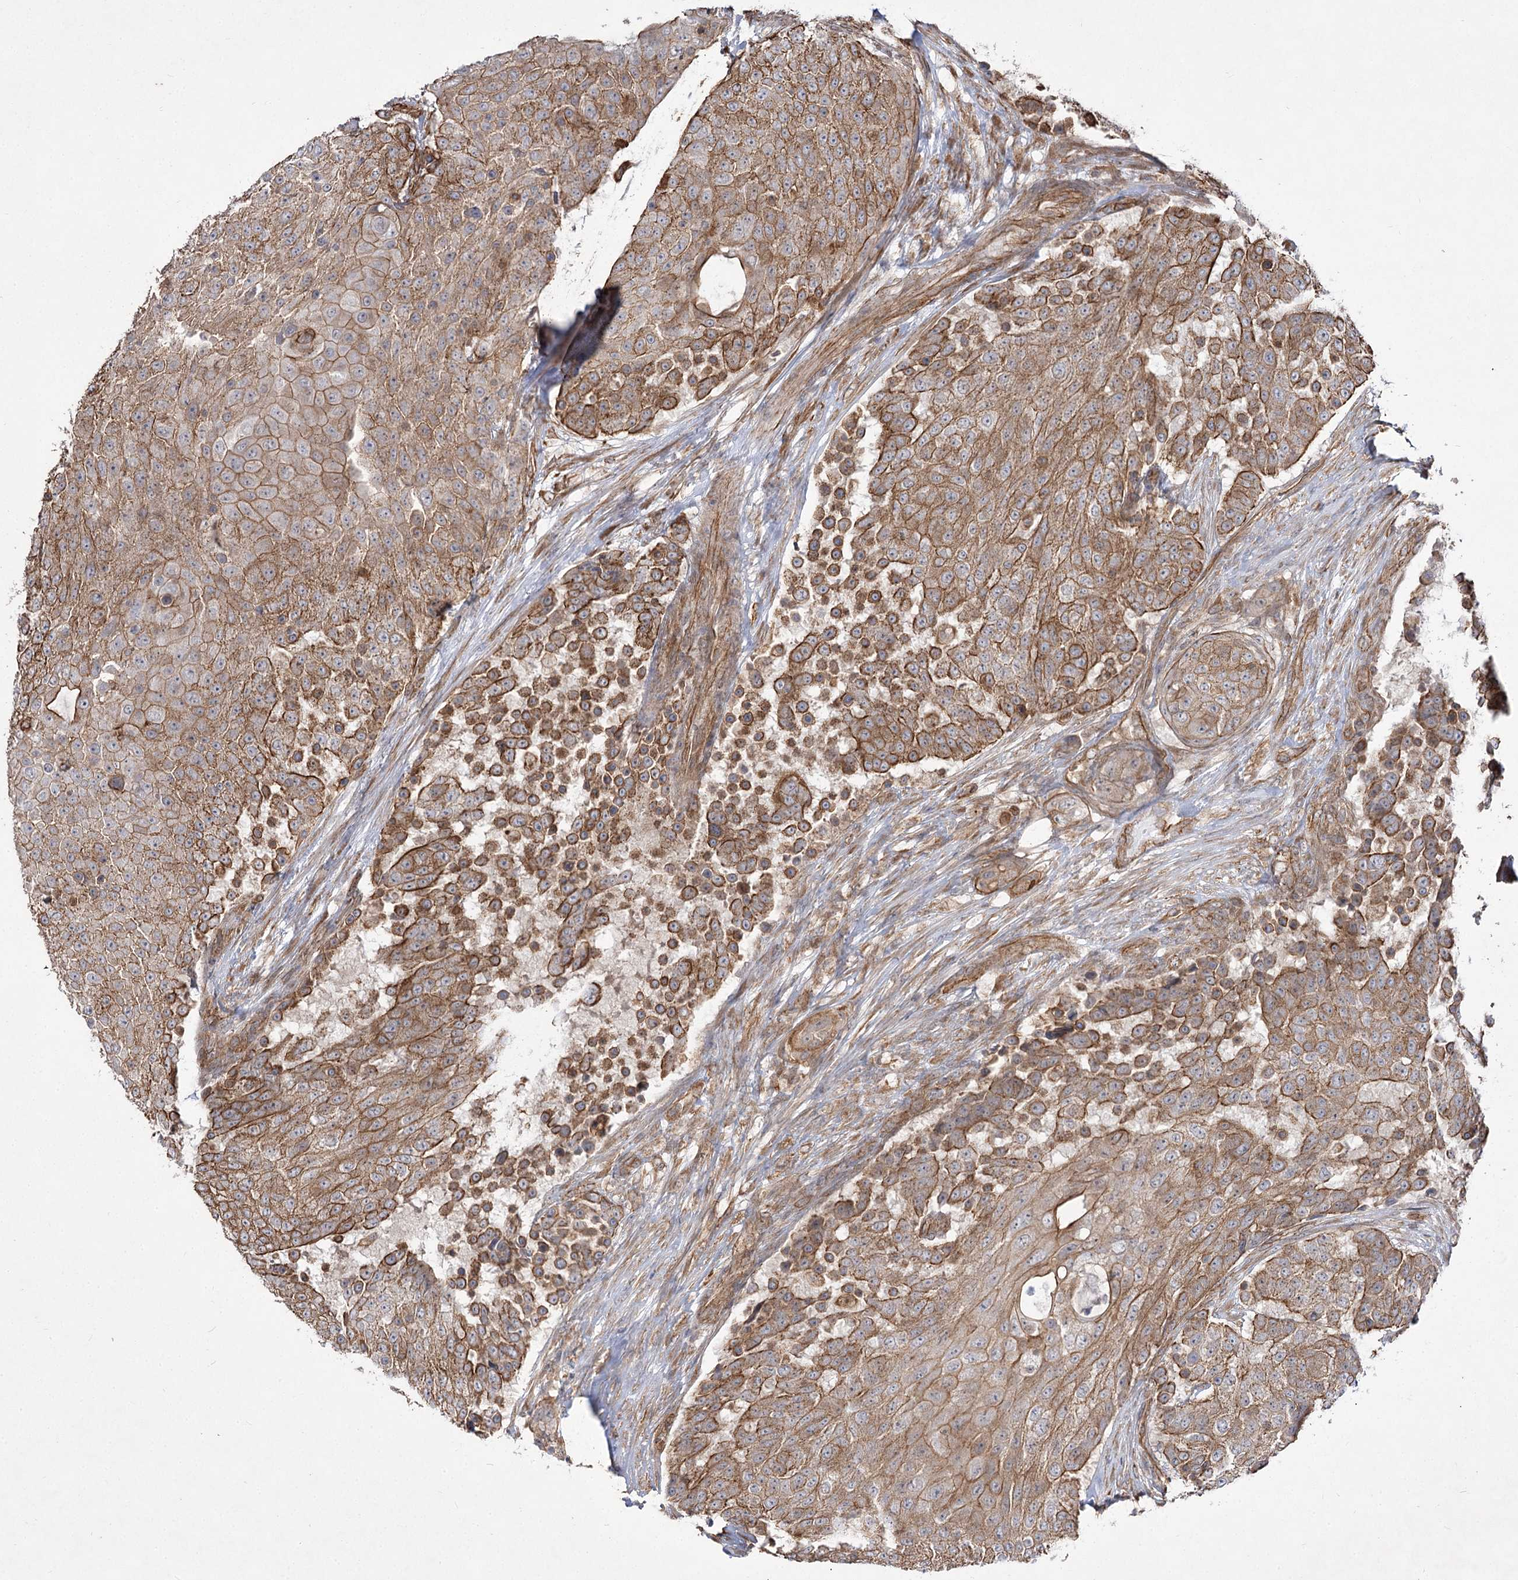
{"staining": {"intensity": "moderate", "quantity": ">75%", "location": "cytoplasmic/membranous"}, "tissue": "urothelial cancer", "cell_type": "Tumor cells", "image_type": "cancer", "snomed": [{"axis": "morphology", "description": "Urothelial carcinoma, High grade"}, {"axis": "topography", "description": "Urinary bladder"}], "caption": "IHC image of urothelial cancer stained for a protein (brown), which displays medium levels of moderate cytoplasmic/membranous staining in about >75% of tumor cells.", "gene": "SH3BP5L", "patient": {"sex": "female", "age": 63}}